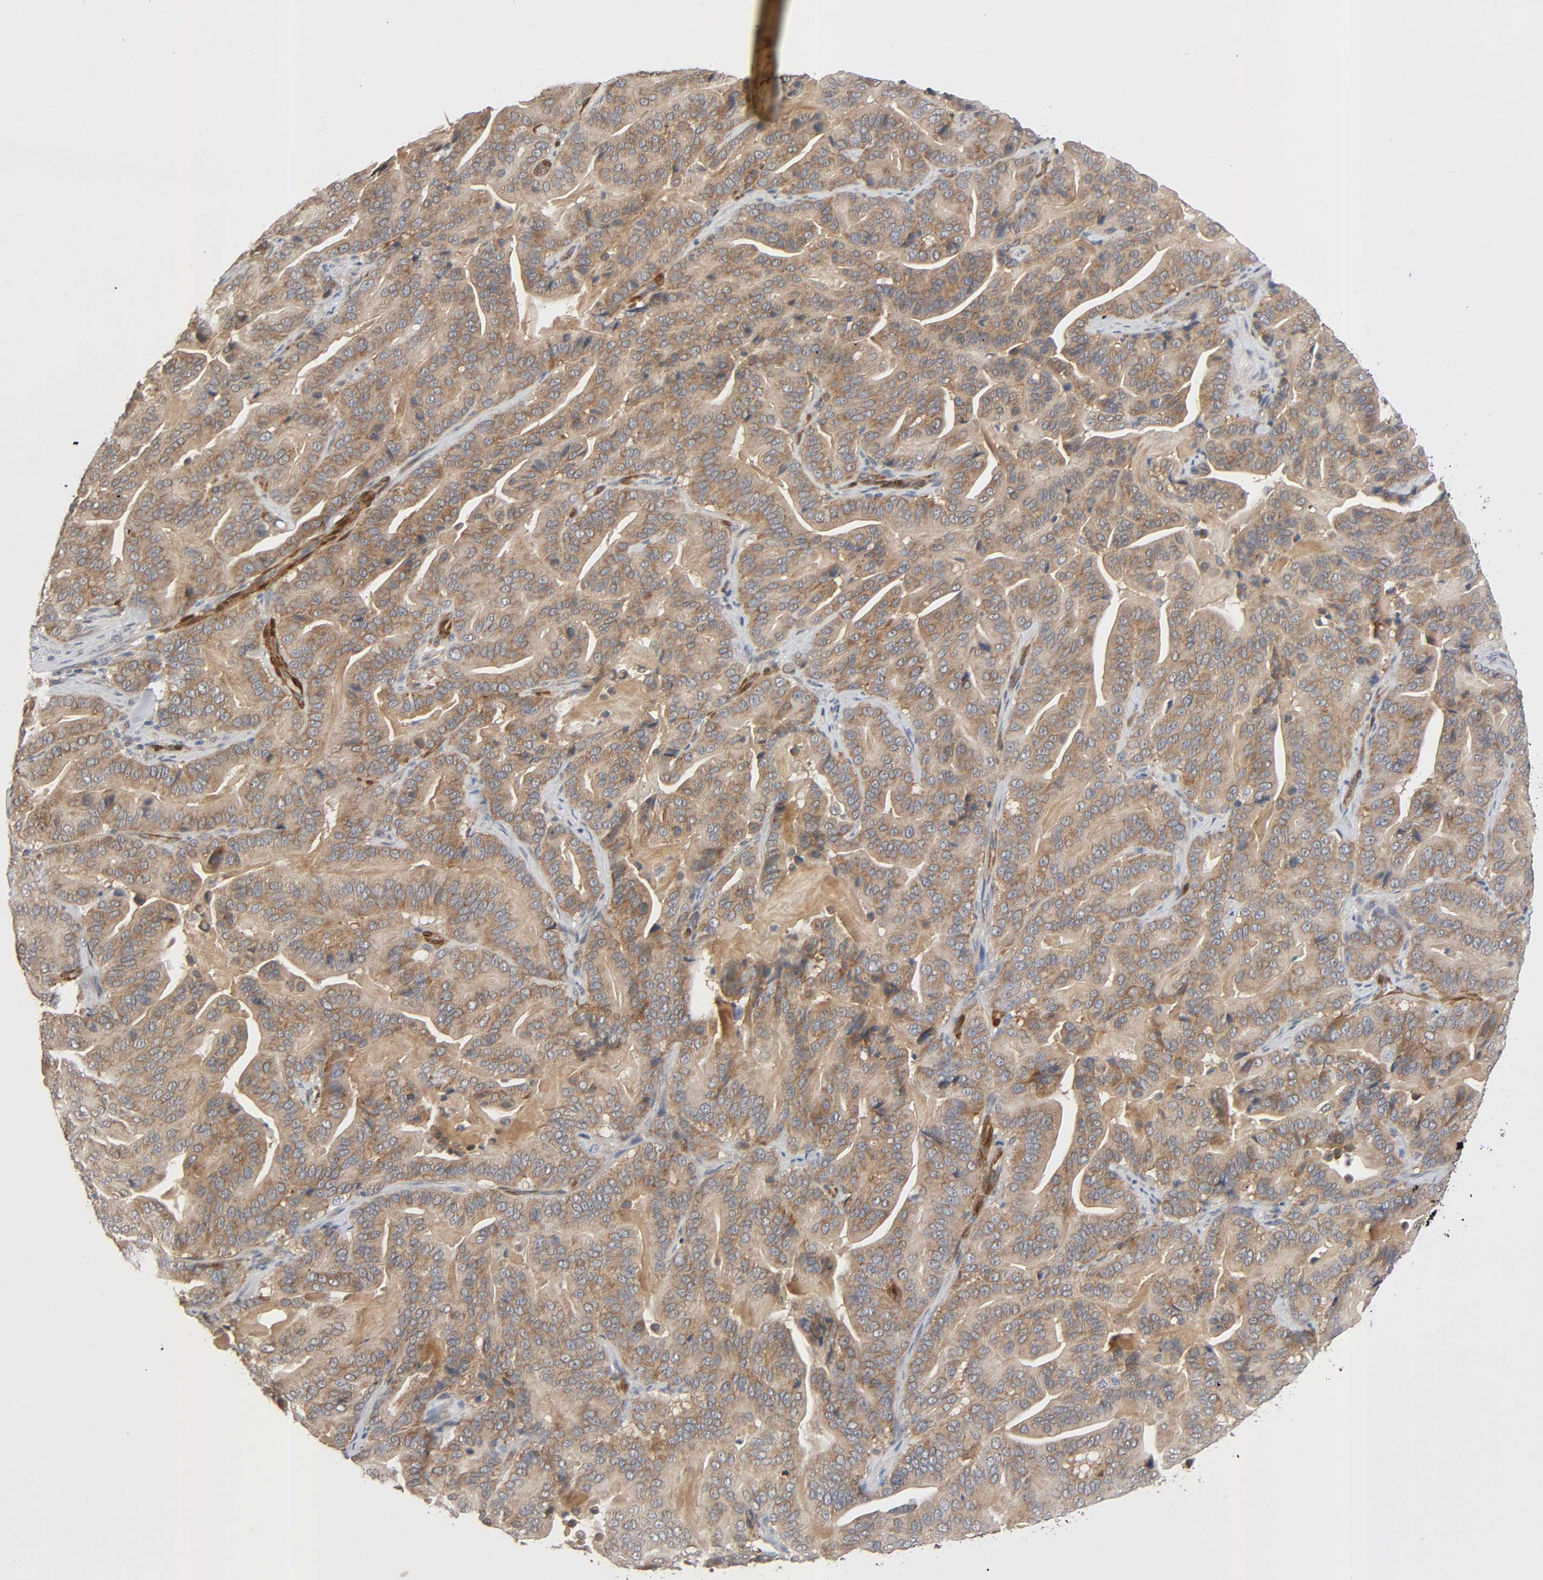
{"staining": {"intensity": "moderate", "quantity": ">75%", "location": "cytoplasmic/membranous"}, "tissue": "pancreatic cancer", "cell_type": "Tumor cells", "image_type": "cancer", "snomed": [{"axis": "morphology", "description": "Adenocarcinoma, NOS"}, {"axis": "topography", "description": "Pancreas"}], "caption": "A photomicrograph showing moderate cytoplasmic/membranous positivity in about >75% of tumor cells in adenocarcinoma (pancreatic), as visualized by brown immunohistochemical staining.", "gene": "PTK2", "patient": {"sex": "male", "age": 63}}